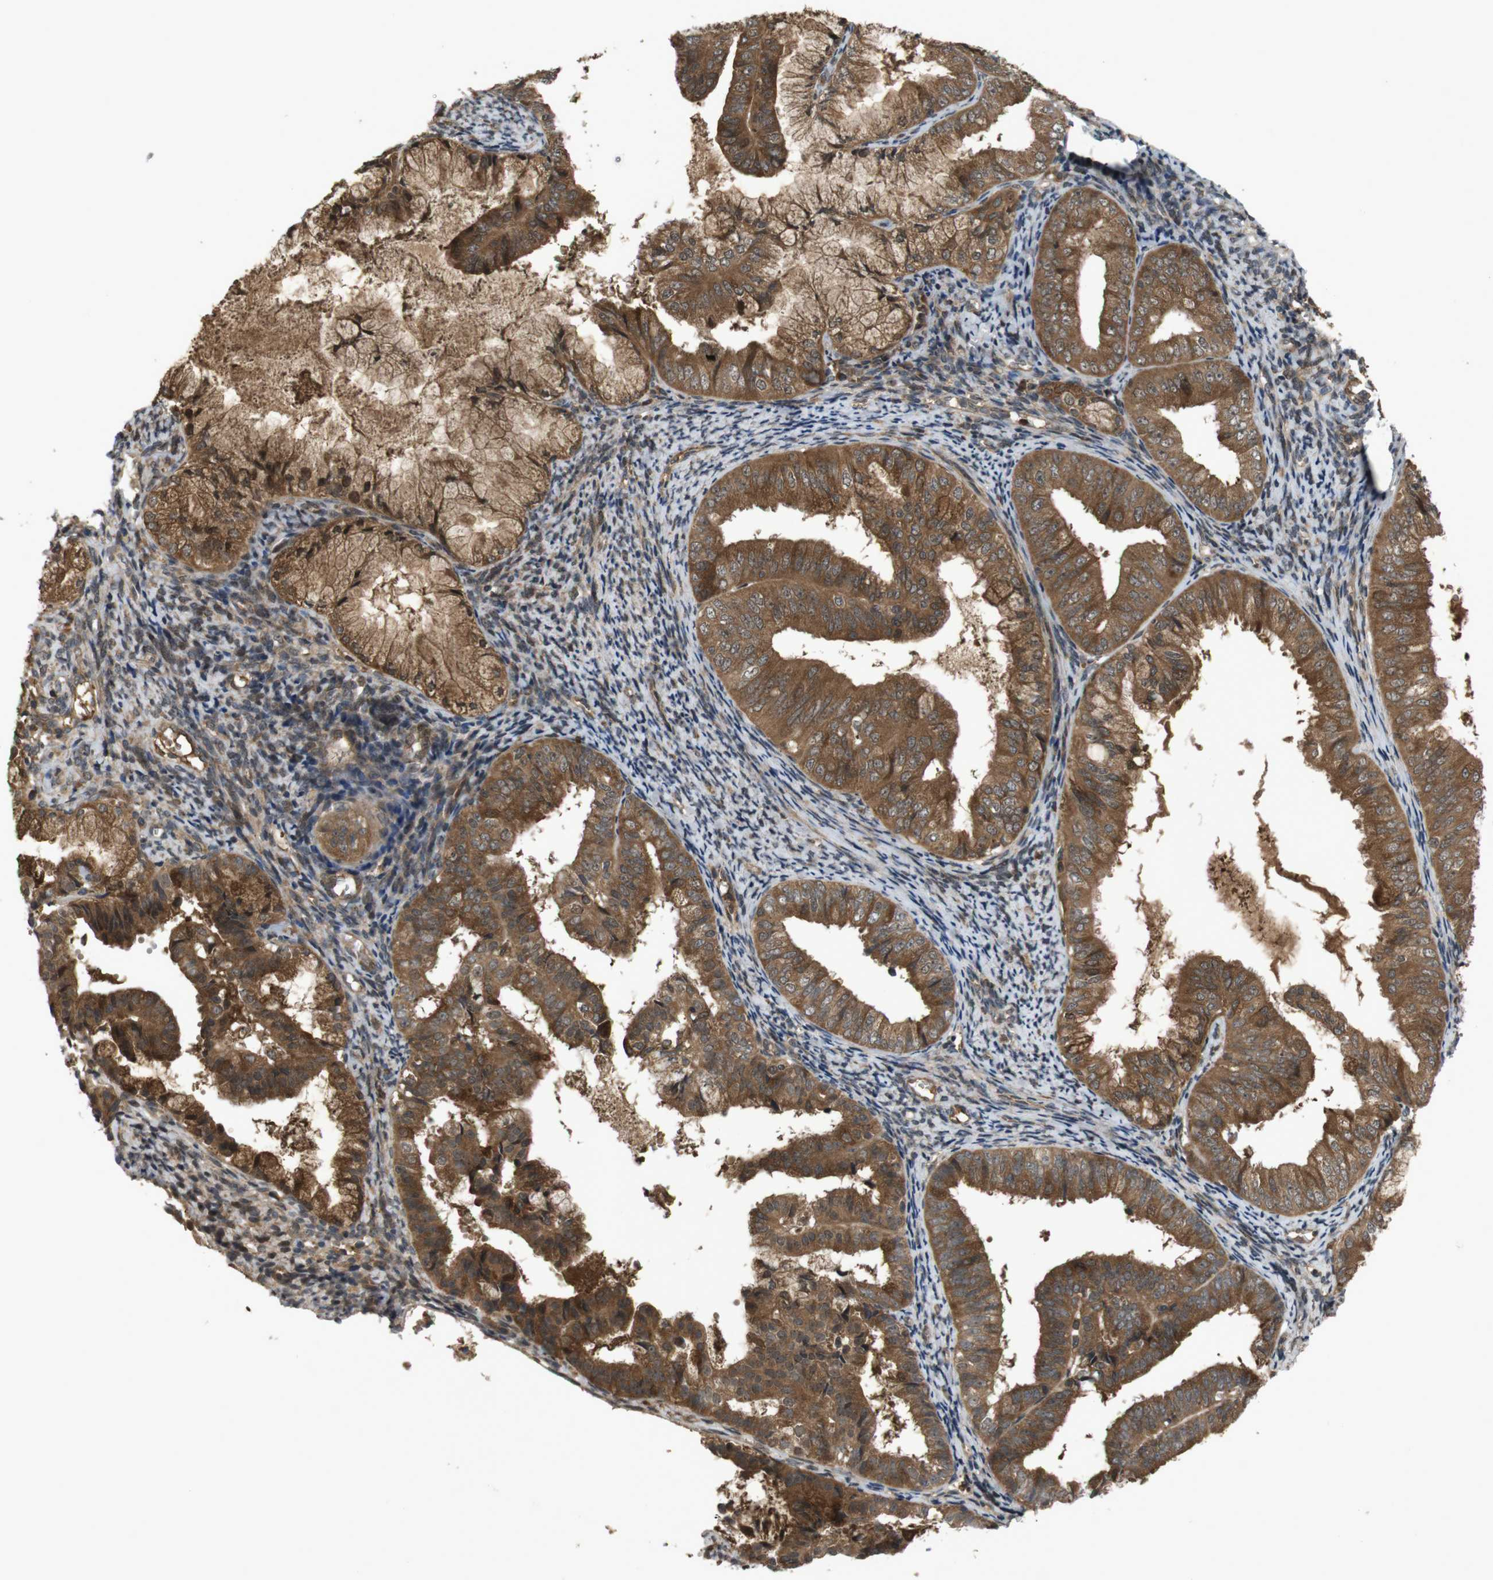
{"staining": {"intensity": "moderate", "quantity": ">75%", "location": "cytoplasmic/membranous"}, "tissue": "endometrial cancer", "cell_type": "Tumor cells", "image_type": "cancer", "snomed": [{"axis": "morphology", "description": "Adenocarcinoma, NOS"}, {"axis": "topography", "description": "Endometrium"}], "caption": "The micrograph displays staining of endometrial adenocarcinoma, revealing moderate cytoplasmic/membranous protein staining (brown color) within tumor cells. The protein of interest is shown in brown color, while the nuclei are stained blue.", "gene": "NFKBIE", "patient": {"sex": "female", "age": 63}}